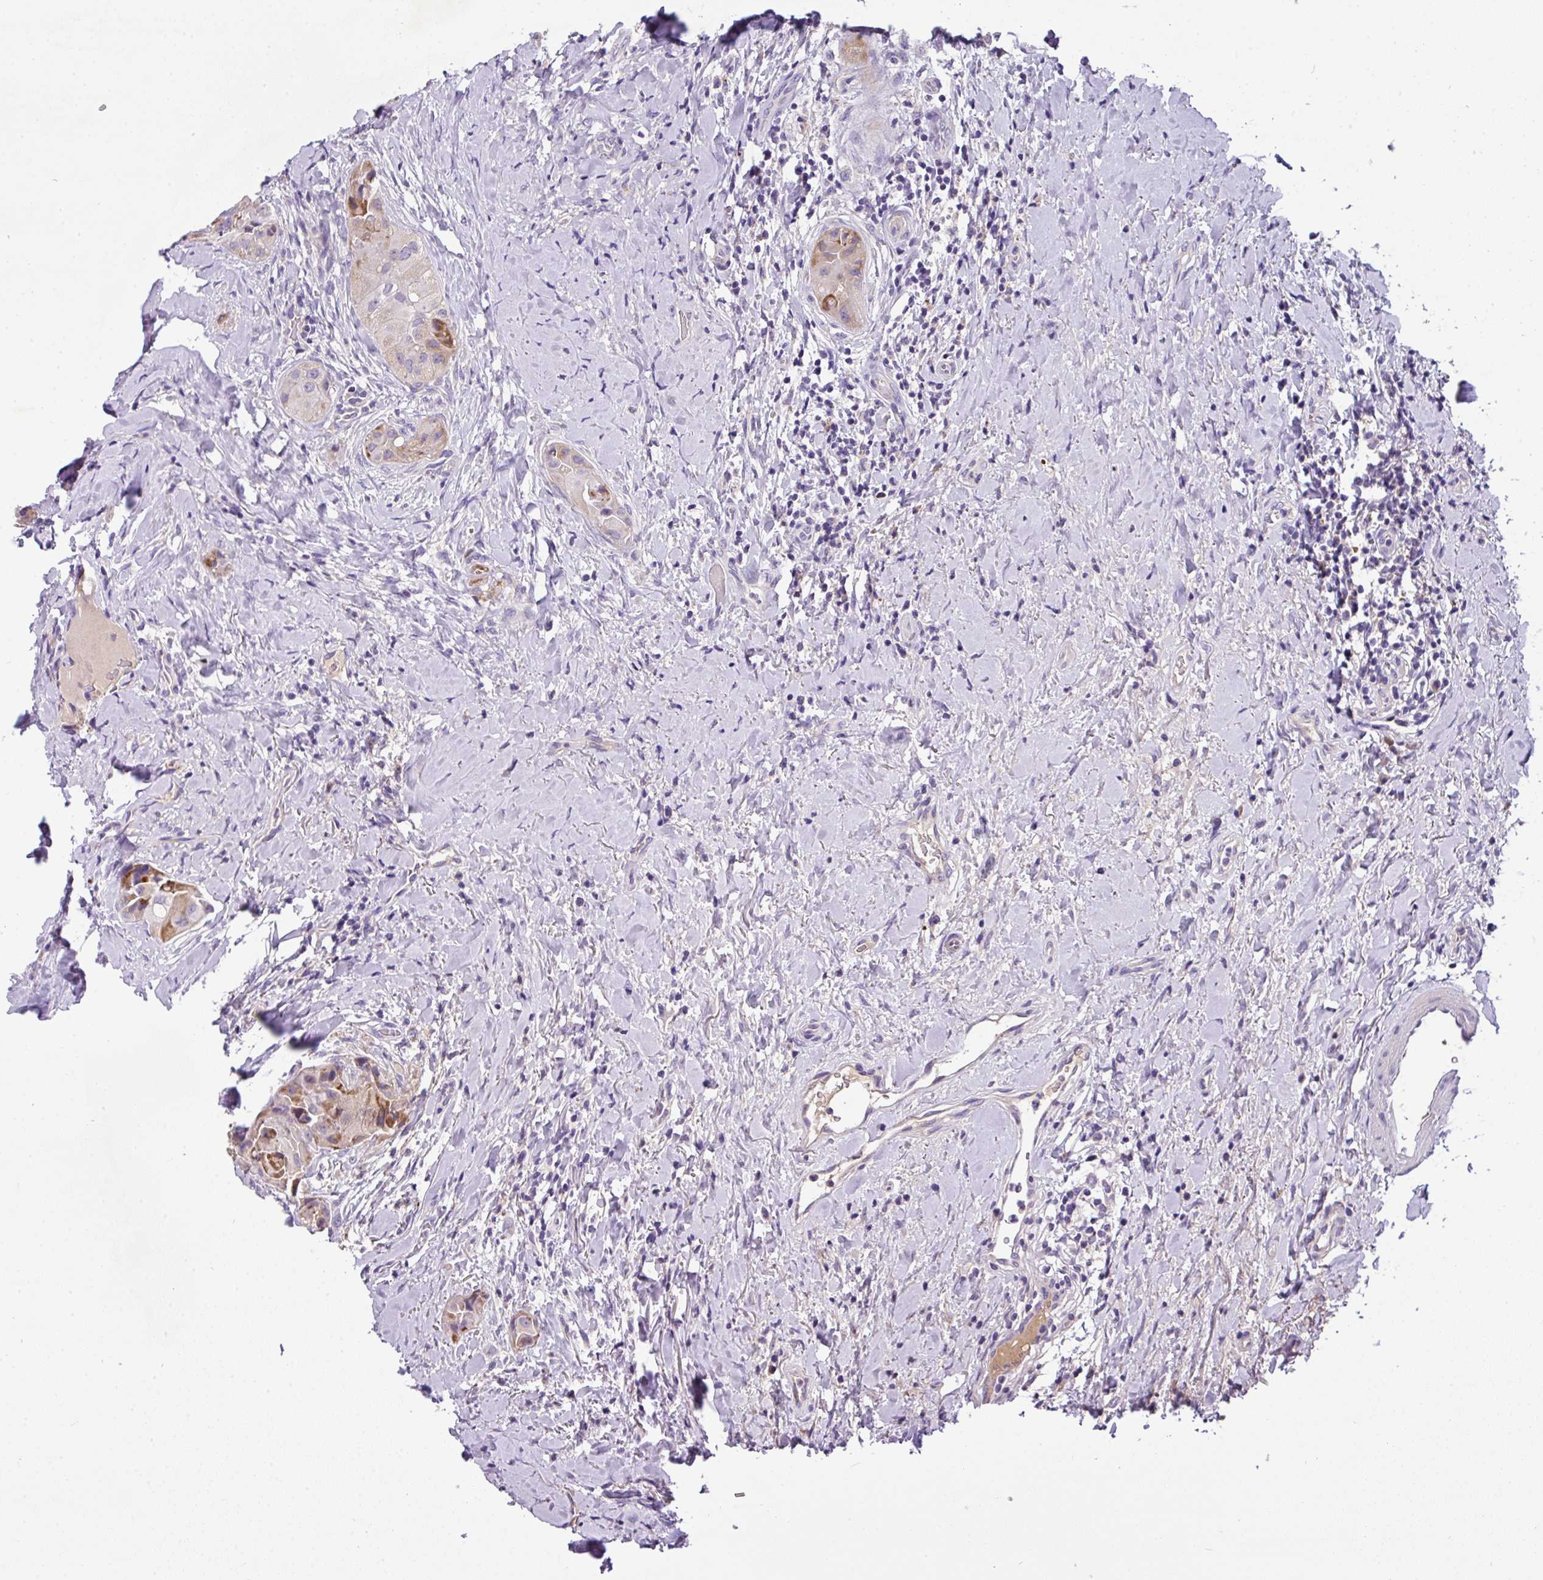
{"staining": {"intensity": "weak", "quantity": "25%-75%", "location": "cytoplasmic/membranous"}, "tissue": "thyroid cancer", "cell_type": "Tumor cells", "image_type": "cancer", "snomed": [{"axis": "morphology", "description": "Normal tissue, NOS"}, {"axis": "morphology", "description": "Papillary adenocarcinoma, NOS"}, {"axis": "topography", "description": "Thyroid gland"}], "caption": "Approximately 25%-75% of tumor cells in thyroid cancer show weak cytoplasmic/membranous protein positivity as visualized by brown immunohistochemical staining.", "gene": "ANXA2R", "patient": {"sex": "female", "age": 59}}